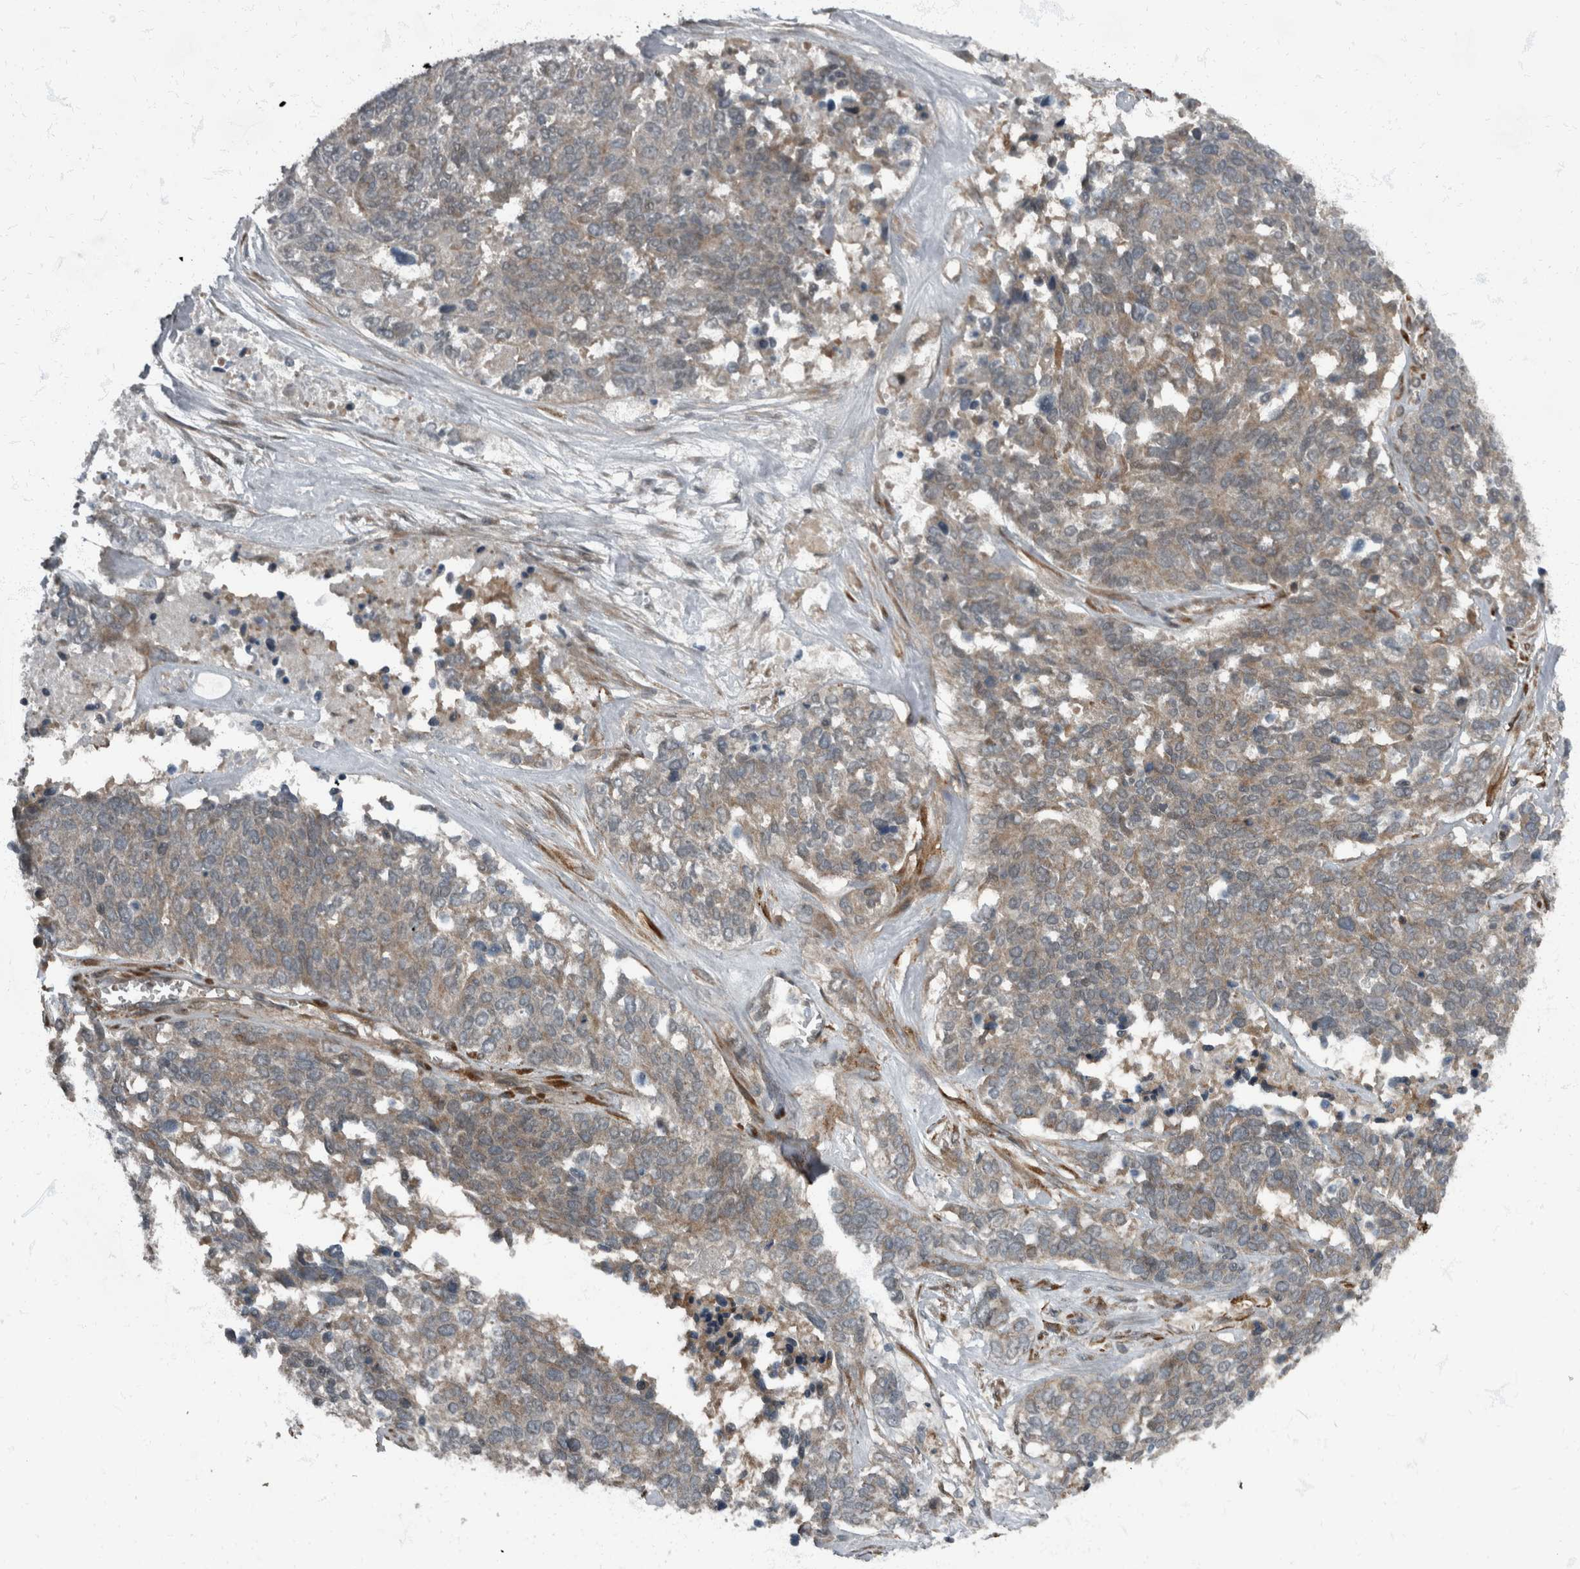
{"staining": {"intensity": "weak", "quantity": ">75%", "location": "cytoplasmic/membranous"}, "tissue": "ovarian cancer", "cell_type": "Tumor cells", "image_type": "cancer", "snomed": [{"axis": "morphology", "description": "Cystadenocarcinoma, serous, NOS"}, {"axis": "topography", "description": "Ovary"}], "caption": "Immunohistochemical staining of serous cystadenocarcinoma (ovarian) displays low levels of weak cytoplasmic/membranous protein positivity in approximately >75% of tumor cells.", "gene": "RABGGTB", "patient": {"sex": "female", "age": 44}}